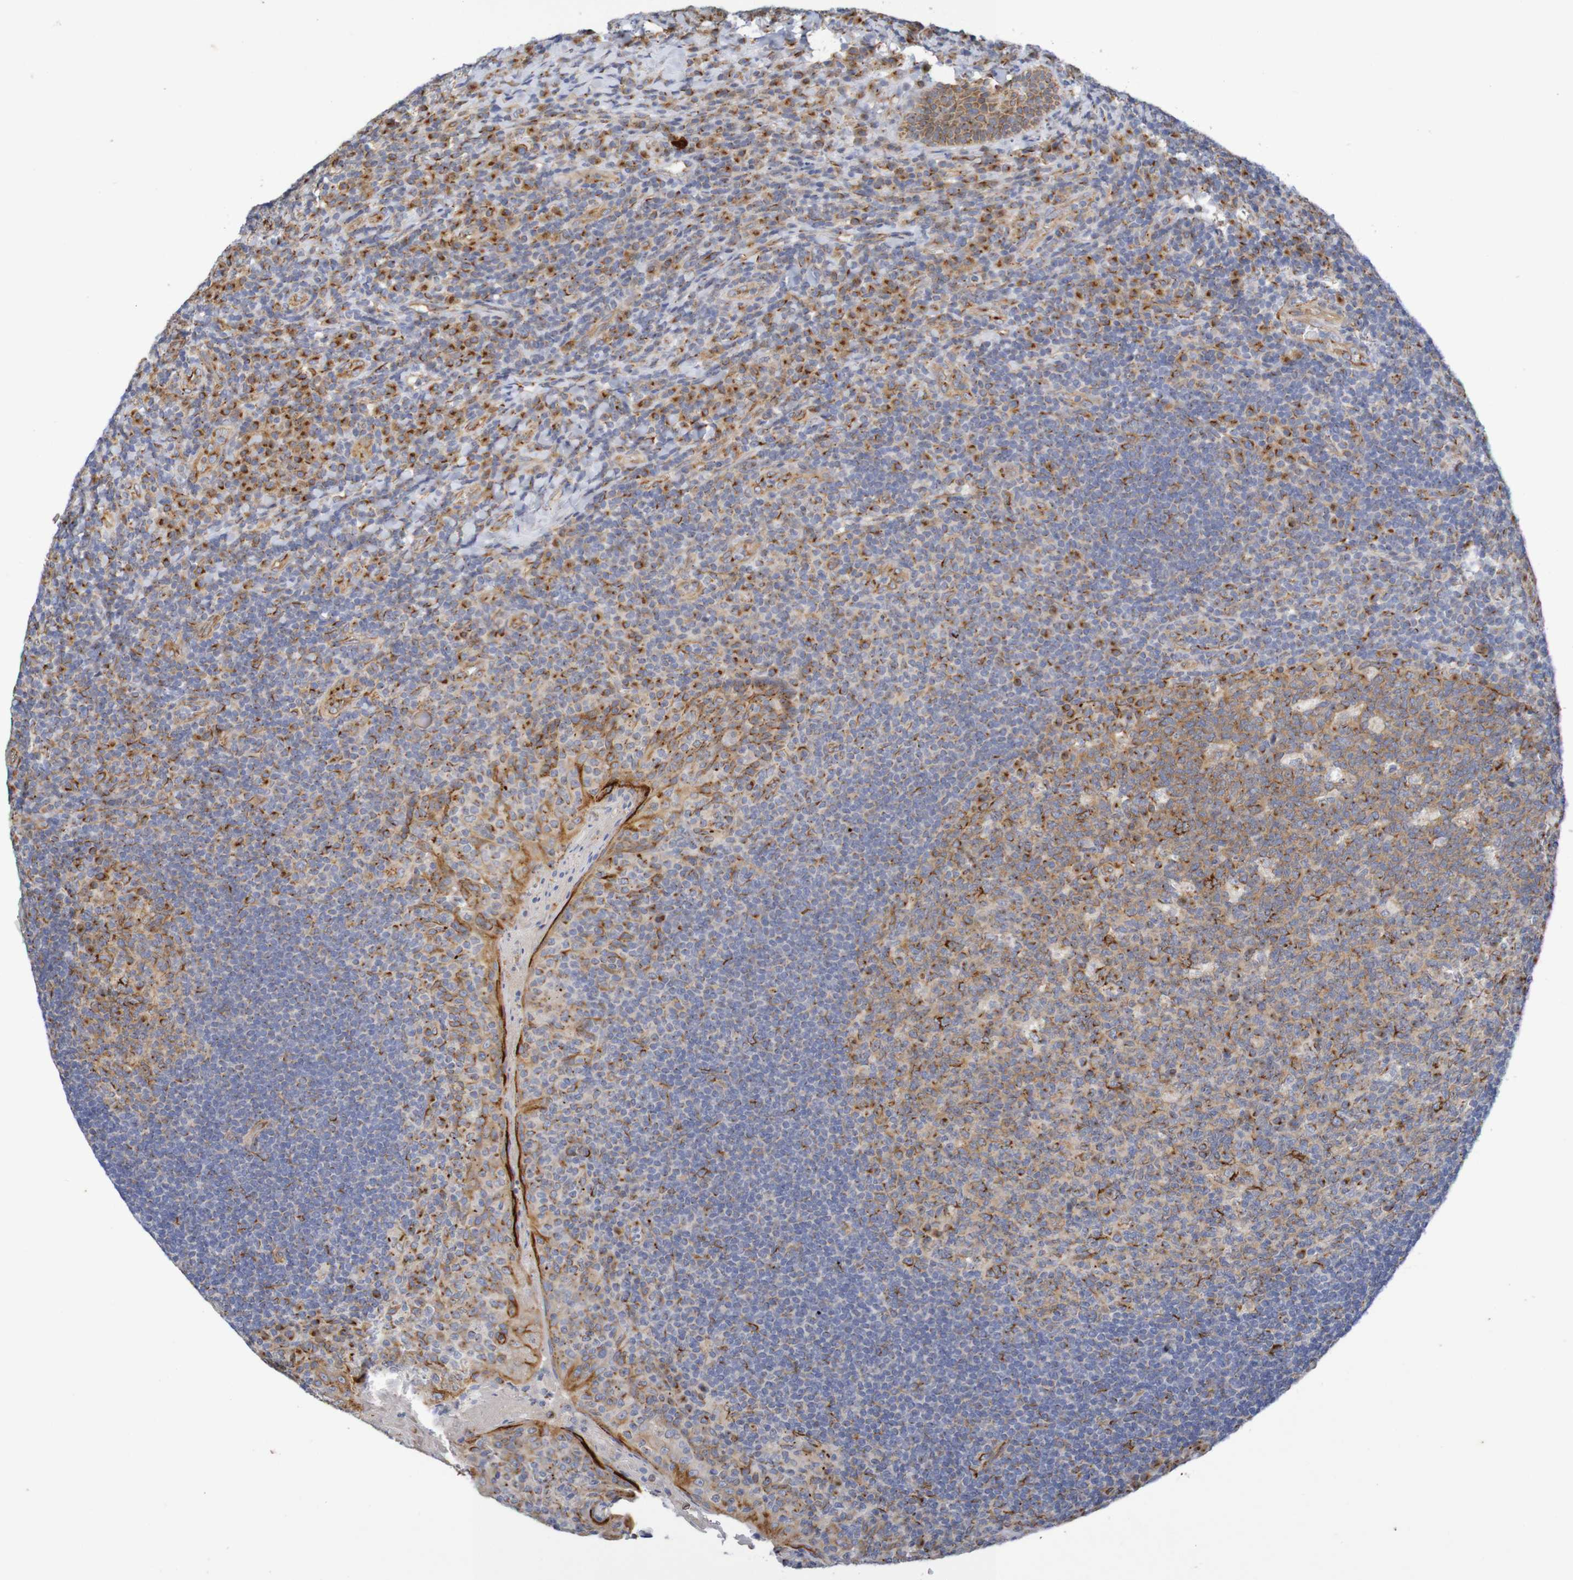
{"staining": {"intensity": "moderate", "quantity": ">75%", "location": "cytoplasmic/membranous"}, "tissue": "tonsil", "cell_type": "Germinal center cells", "image_type": "normal", "snomed": [{"axis": "morphology", "description": "Normal tissue, NOS"}, {"axis": "topography", "description": "Tonsil"}], "caption": "Protein staining by IHC reveals moderate cytoplasmic/membranous positivity in about >75% of germinal center cells in benign tonsil.", "gene": "DCP2", "patient": {"sex": "male", "age": 17}}